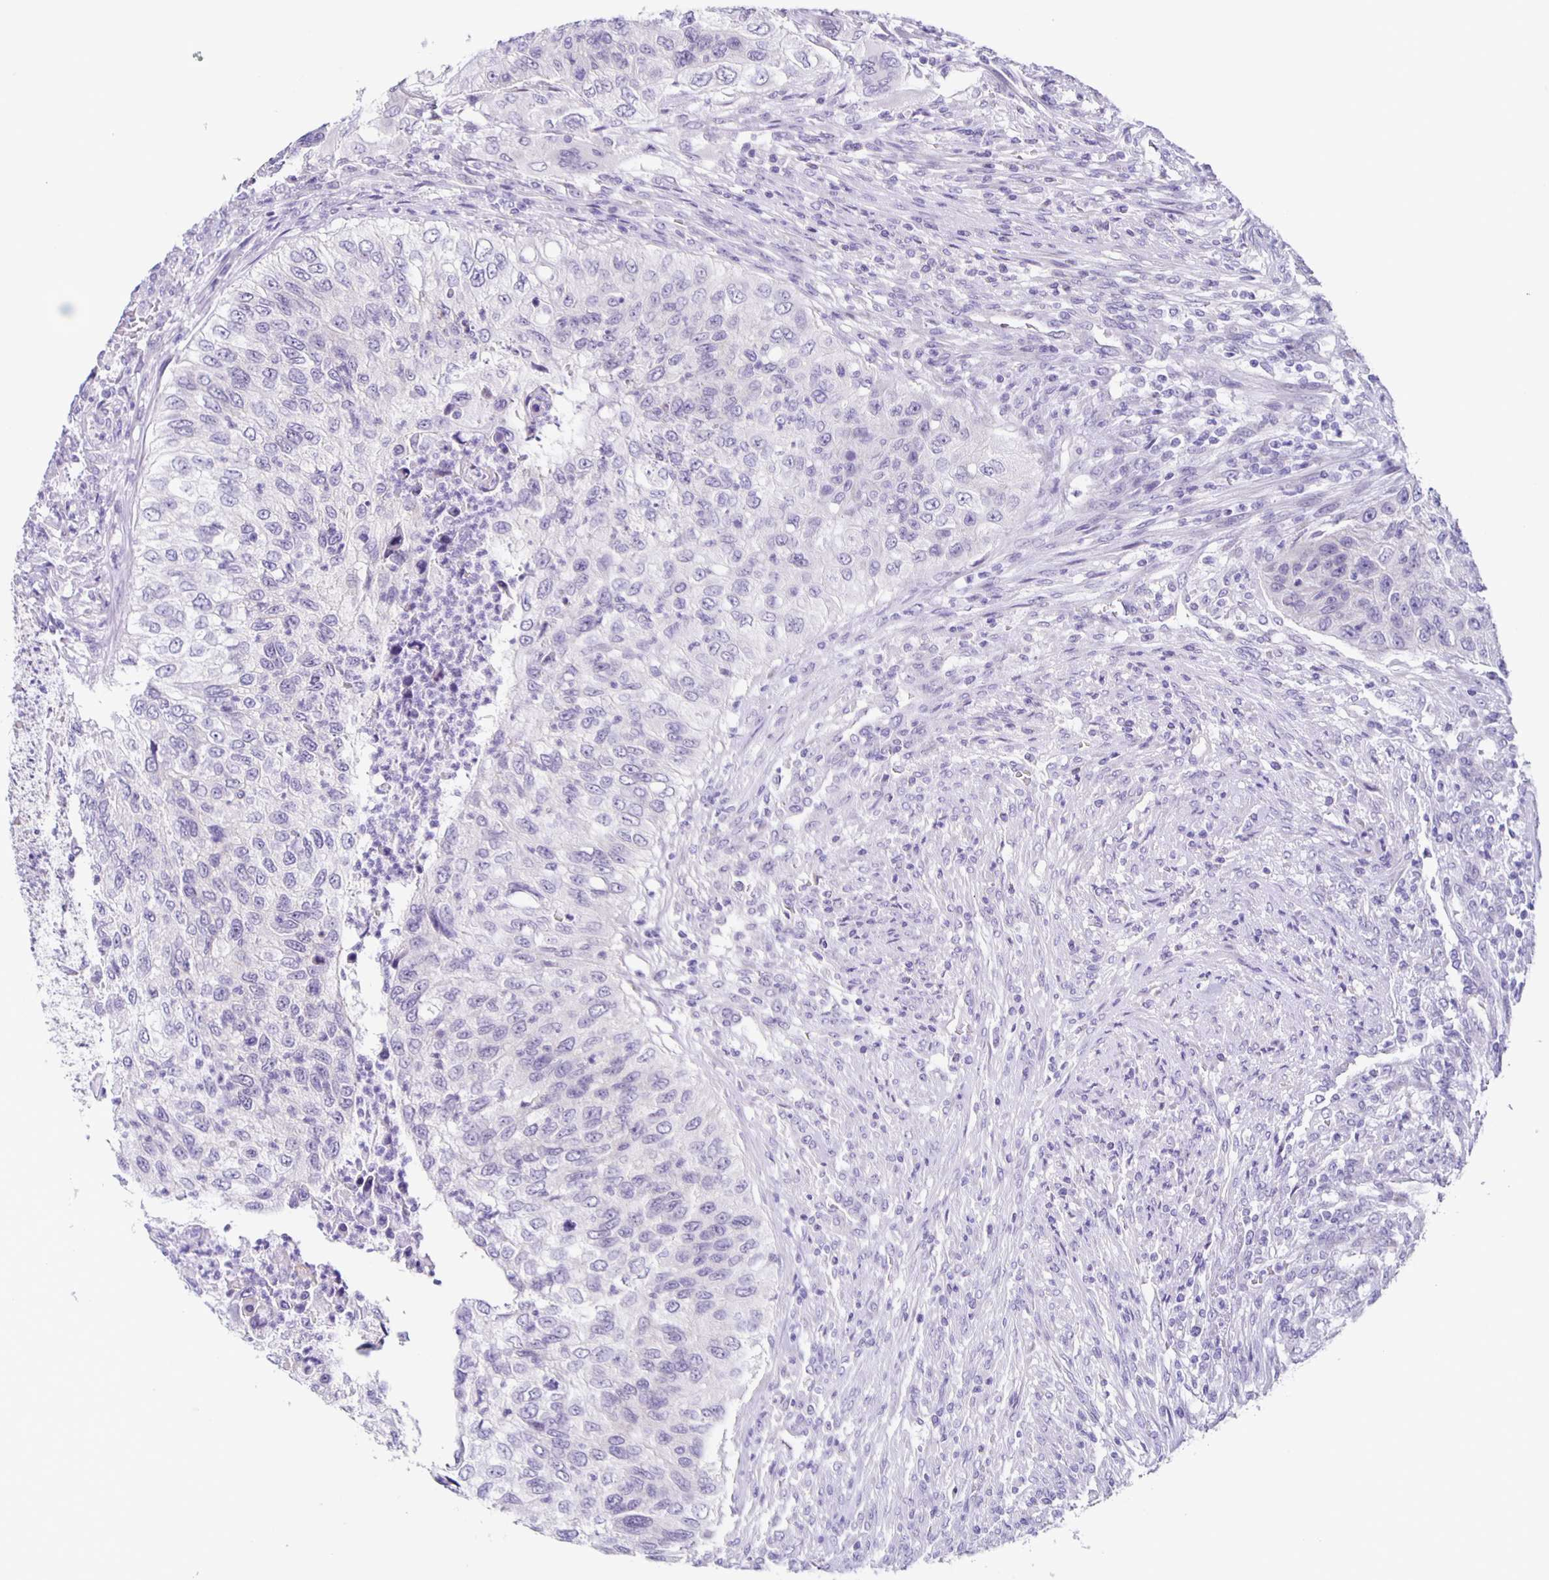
{"staining": {"intensity": "negative", "quantity": "none", "location": "none"}, "tissue": "urothelial cancer", "cell_type": "Tumor cells", "image_type": "cancer", "snomed": [{"axis": "morphology", "description": "Urothelial carcinoma, High grade"}, {"axis": "topography", "description": "Urinary bladder"}], "caption": "This is an immunohistochemistry (IHC) image of human urothelial carcinoma (high-grade). There is no positivity in tumor cells.", "gene": "SLC12A3", "patient": {"sex": "female", "age": 60}}